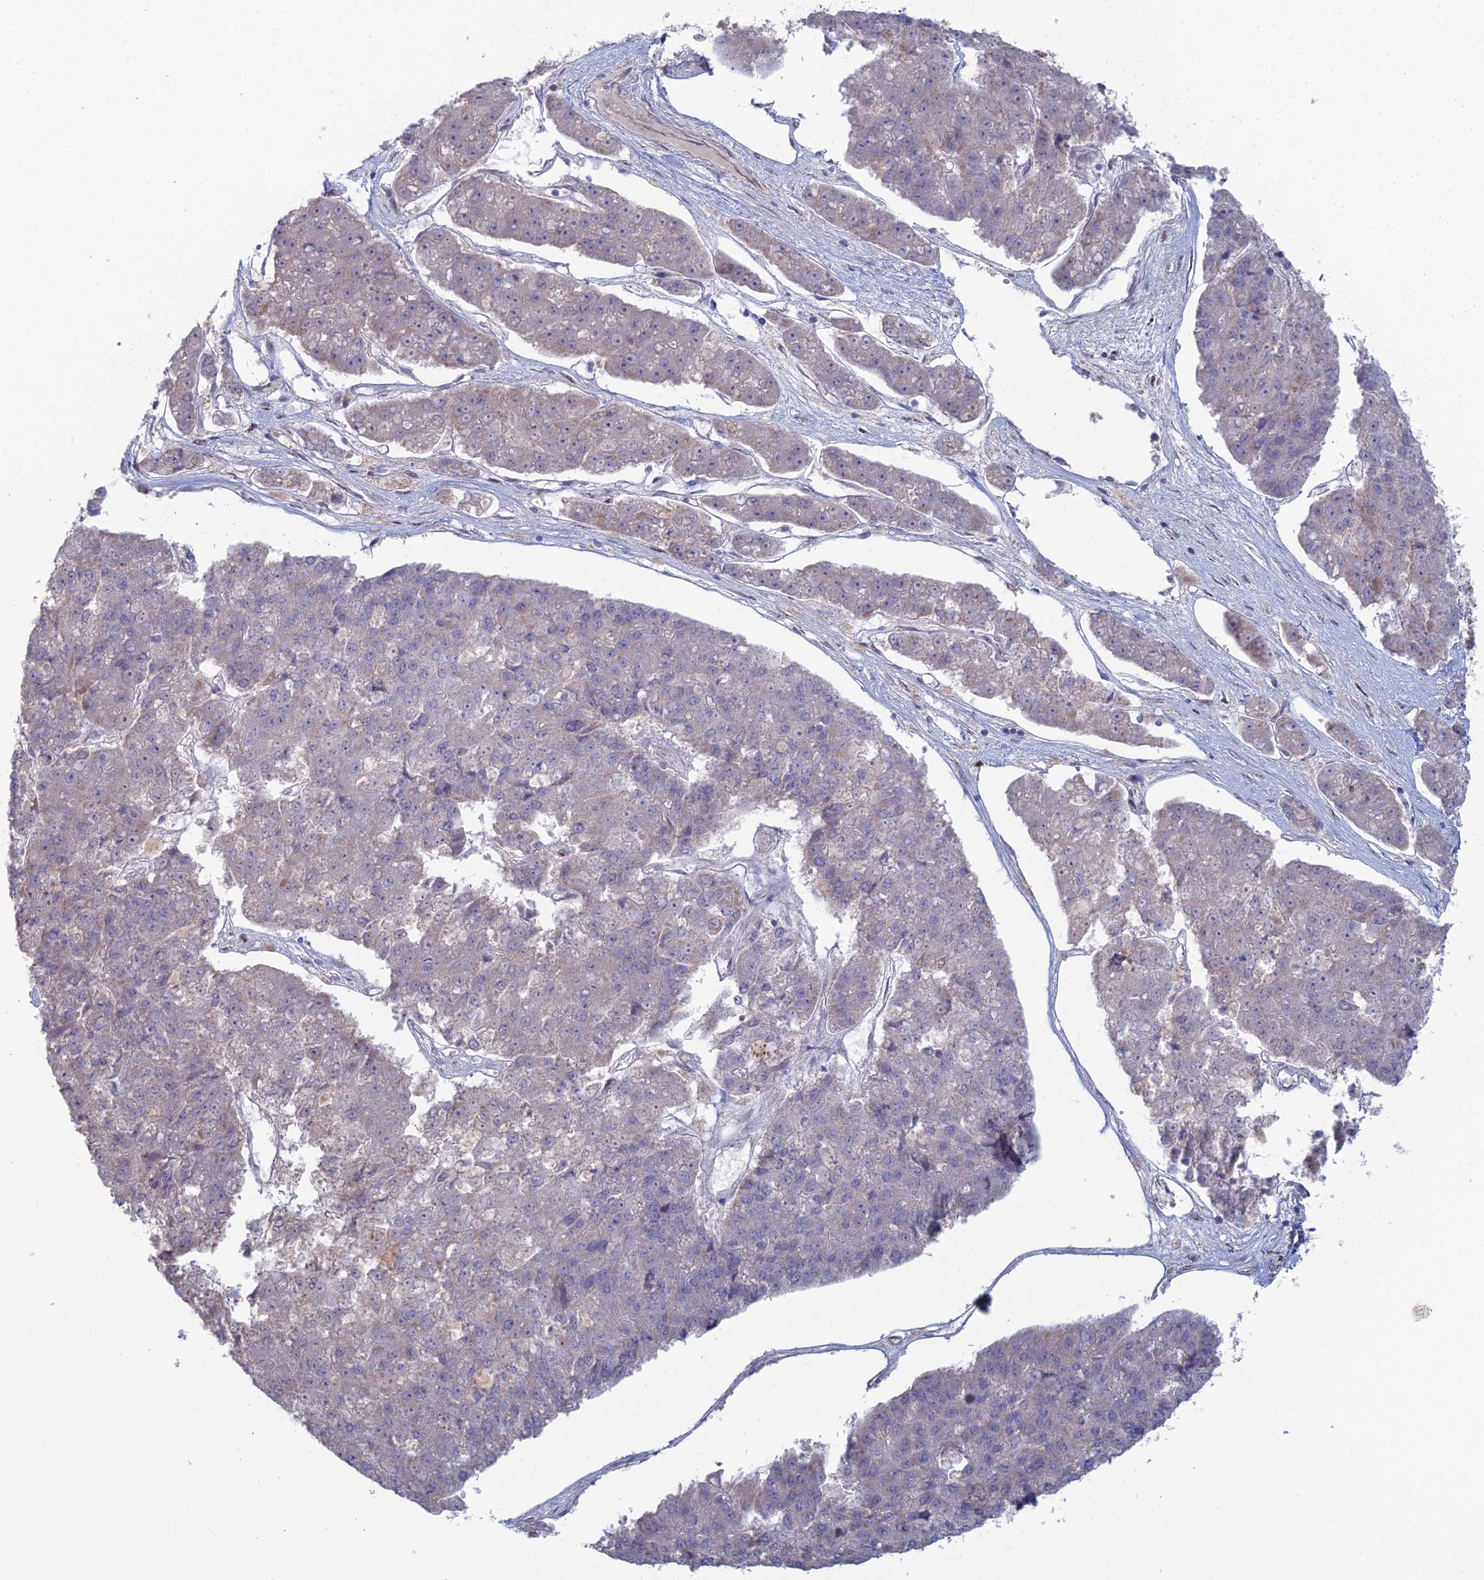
{"staining": {"intensity": "negative", "quantity": "none", "location": "none"}, "tissue": "pancreatic cancer", "cell_type": "Tumor cells", "image_type": "cancer", "snomed": [{"axis": "morphology", "description": "Adenocarcinoma, NOS"}, {"axis": "topography", "description": "Pancreas"}], "caption": "Immunohistochemistry photomicrograph of neoplastic tissue: human pancreatic adenocarcinoma stained with DAB reveals no significant protein staining in tumor cells.", "gene": "ARL16", "patient": {"sex": "male", "age": 50}}